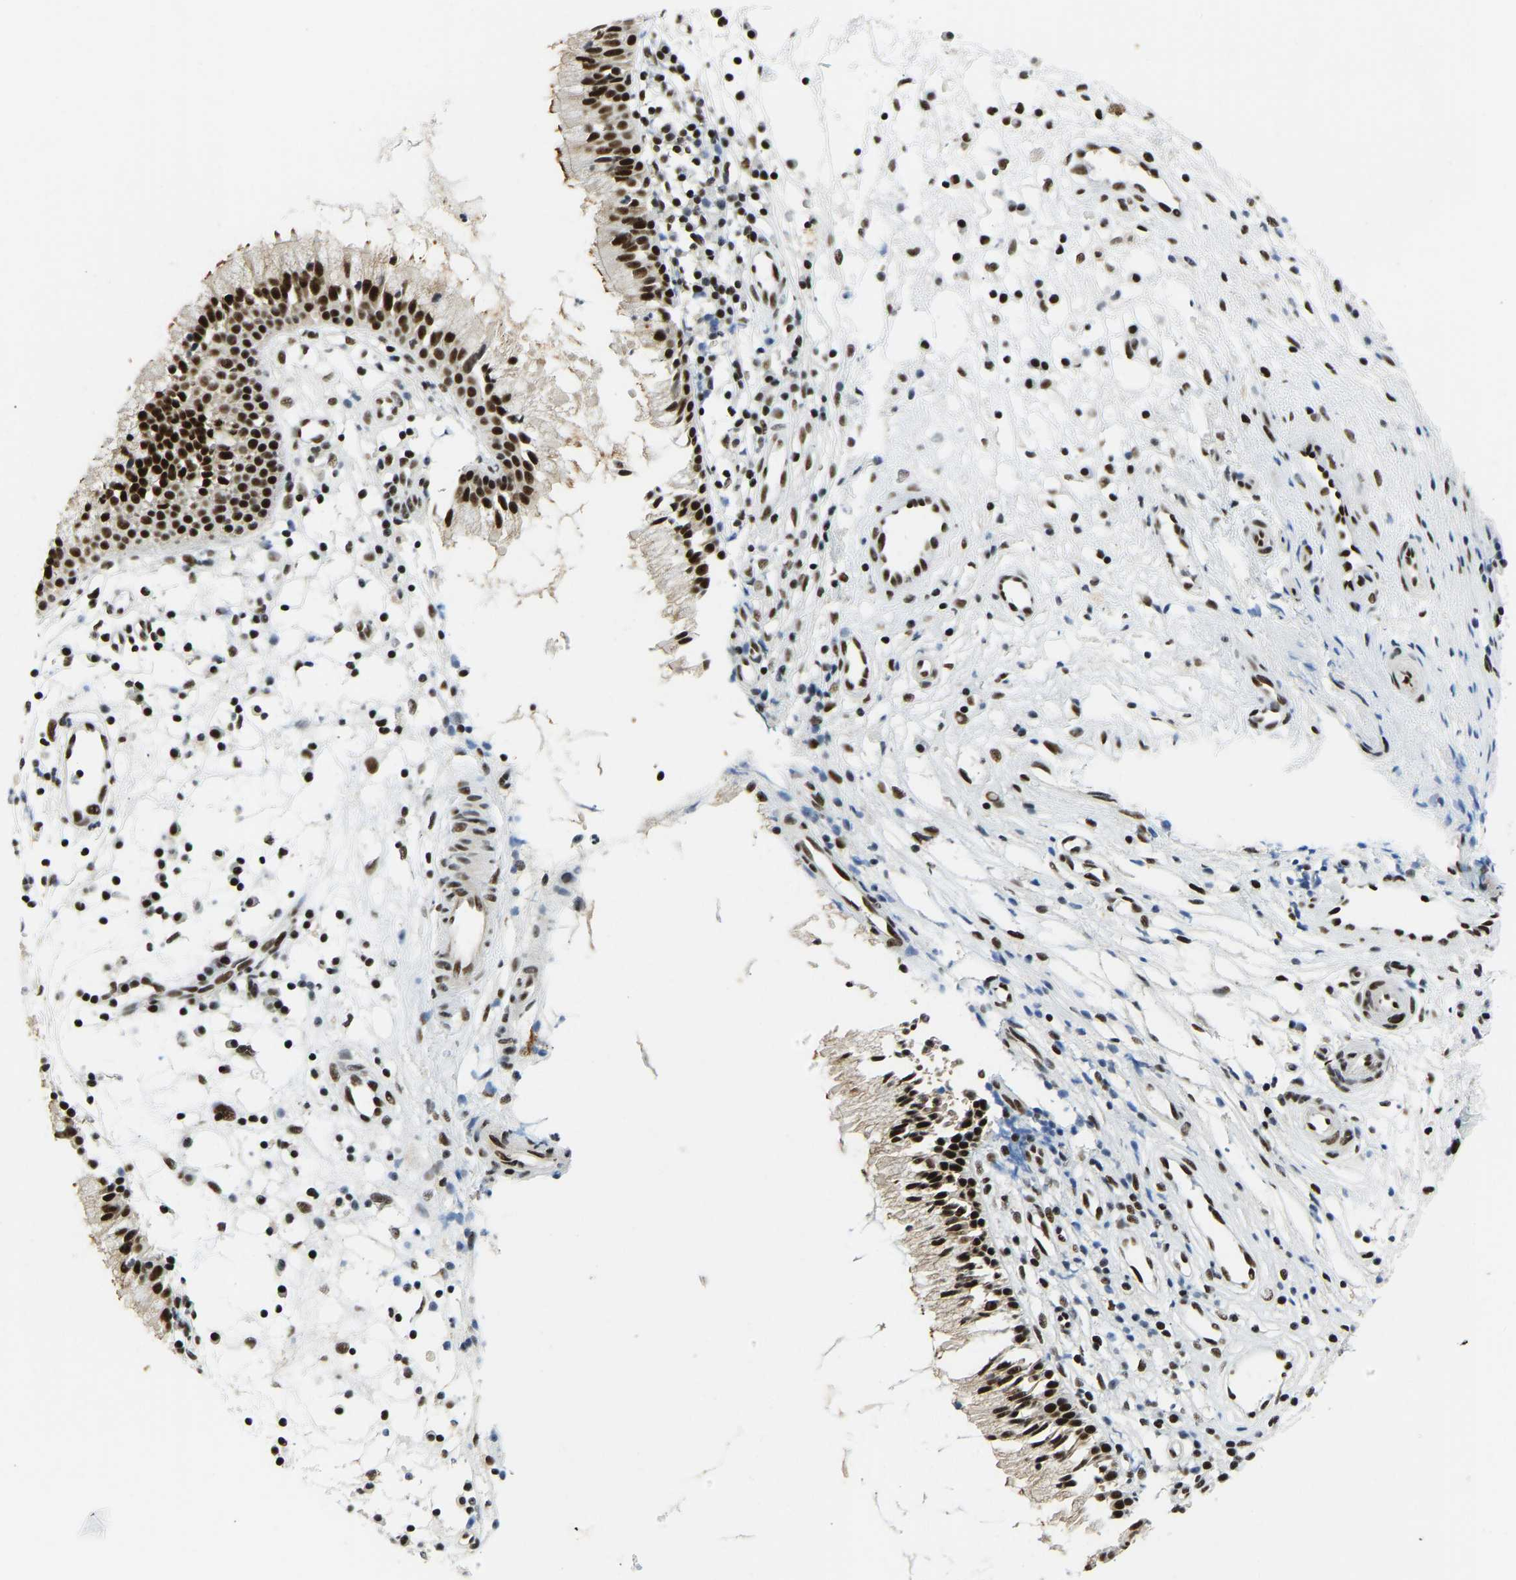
{"staining": {"intensity": "strong", "quantity": ">75%", "location": "nuclear"}, "tissue": "nasopharynx", "cell_type": "Respiratory epithelial cells", "image_type": "normal", "snomed": [{"axis": "morphology", "description": "Normal tissue, NOS"}, {"axis": "topography", "description": "Nasopharynx"}], "caption": "Protein analysis of unremarkable nasopharynx exhibits strong nuclear staining in approximately >75% of respiratory epithelial cells.", "gene": "FOXK1", "patient": {"sex": "male", "age": 21}}